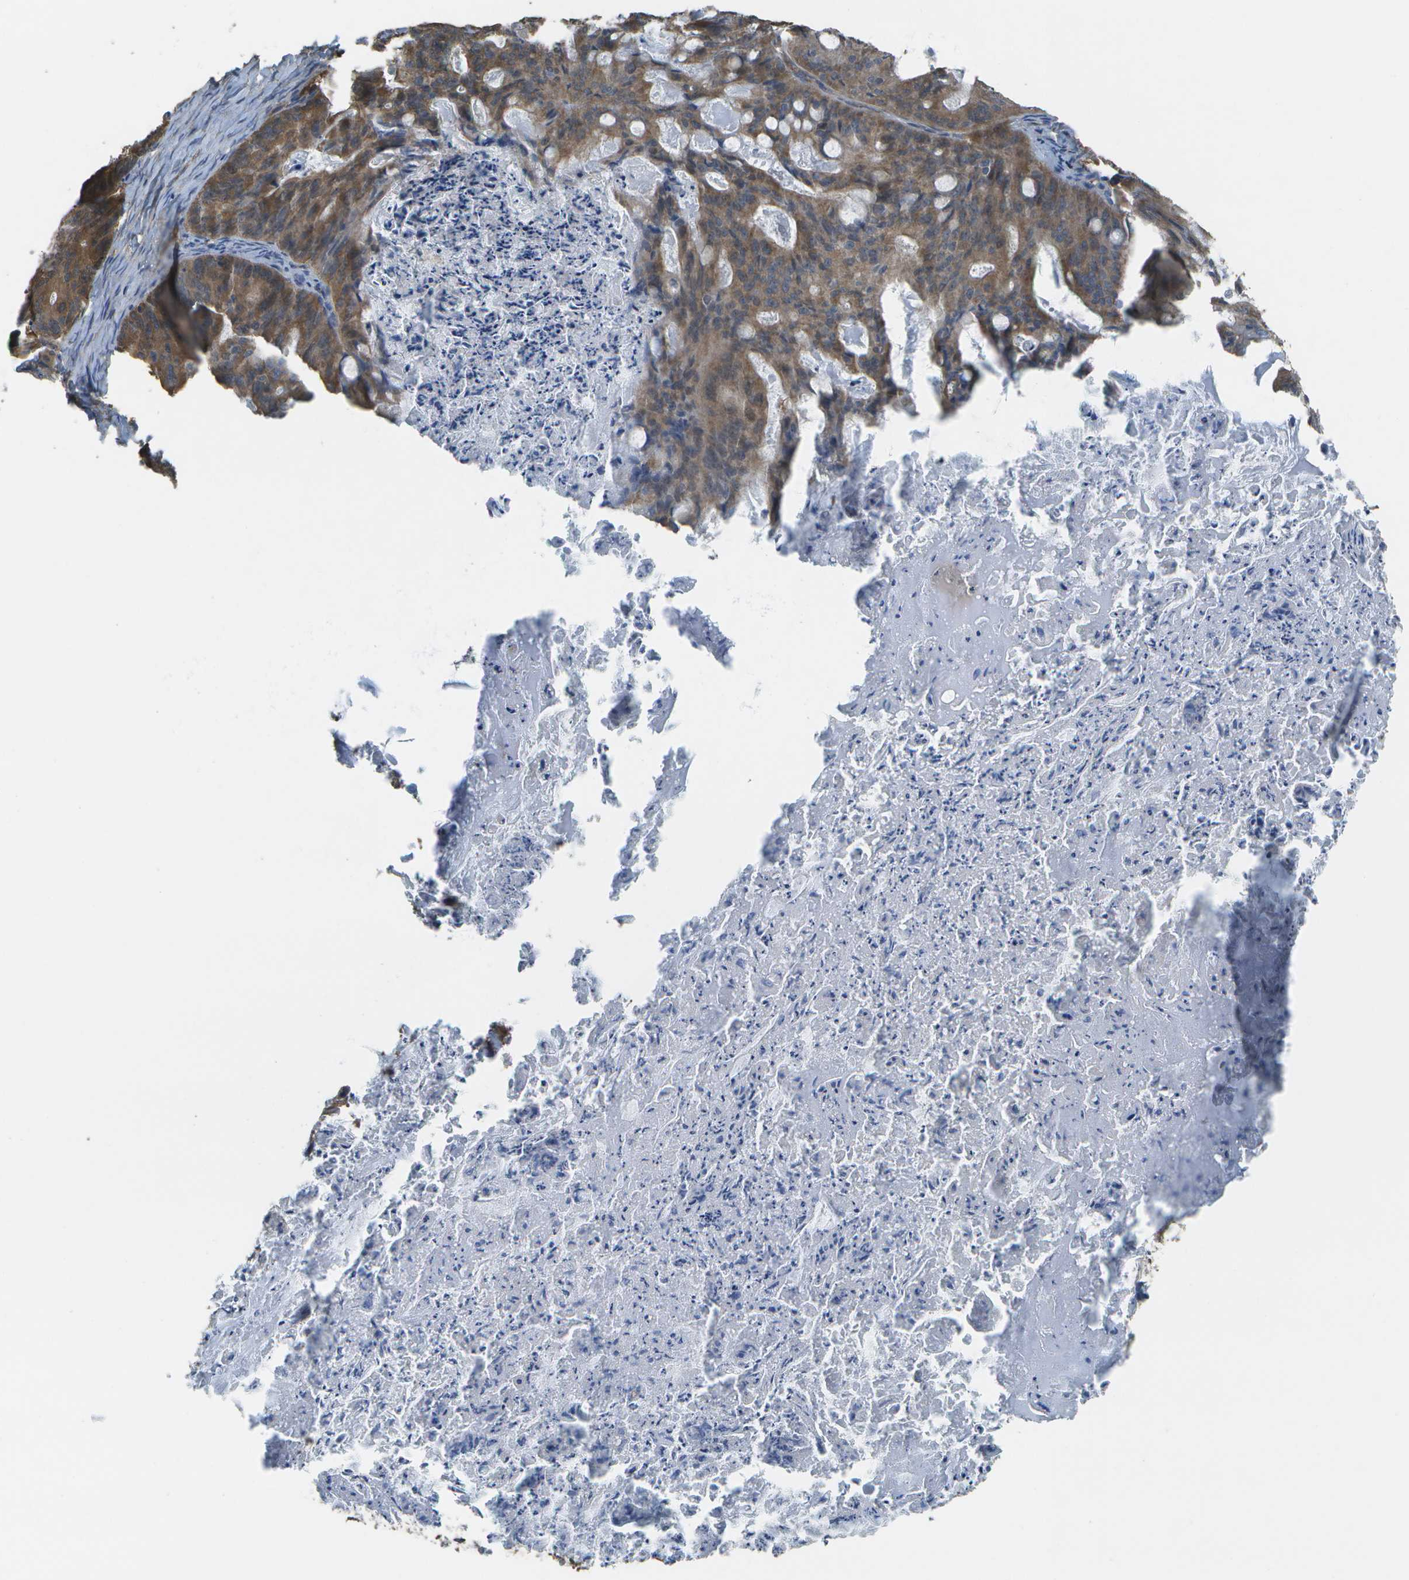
{"staining": {"intensity": "moderate", "quantity": ">75%", "location": "cytoplasmic/membranous"}, "tissue": "ovarian cancer", "cell_type": "Tumor cells", "image_type": "cancer", "snomed": [{"axis": "morphology", "description": "Cystadenocarcinoma, mucinous, NOS"}, {"axis": "topography", "description": "Ovary"}], "caption": "A high-resolution histopathology image shows IHC staining of ovarian mucinous cystadenocarcinoma, which demonstrates moderate cytoplasmic/membranous staining in about >75% of tumor cells.", "gene": "CLNS1A", "patient": {"sex": "female", "age": 37}}